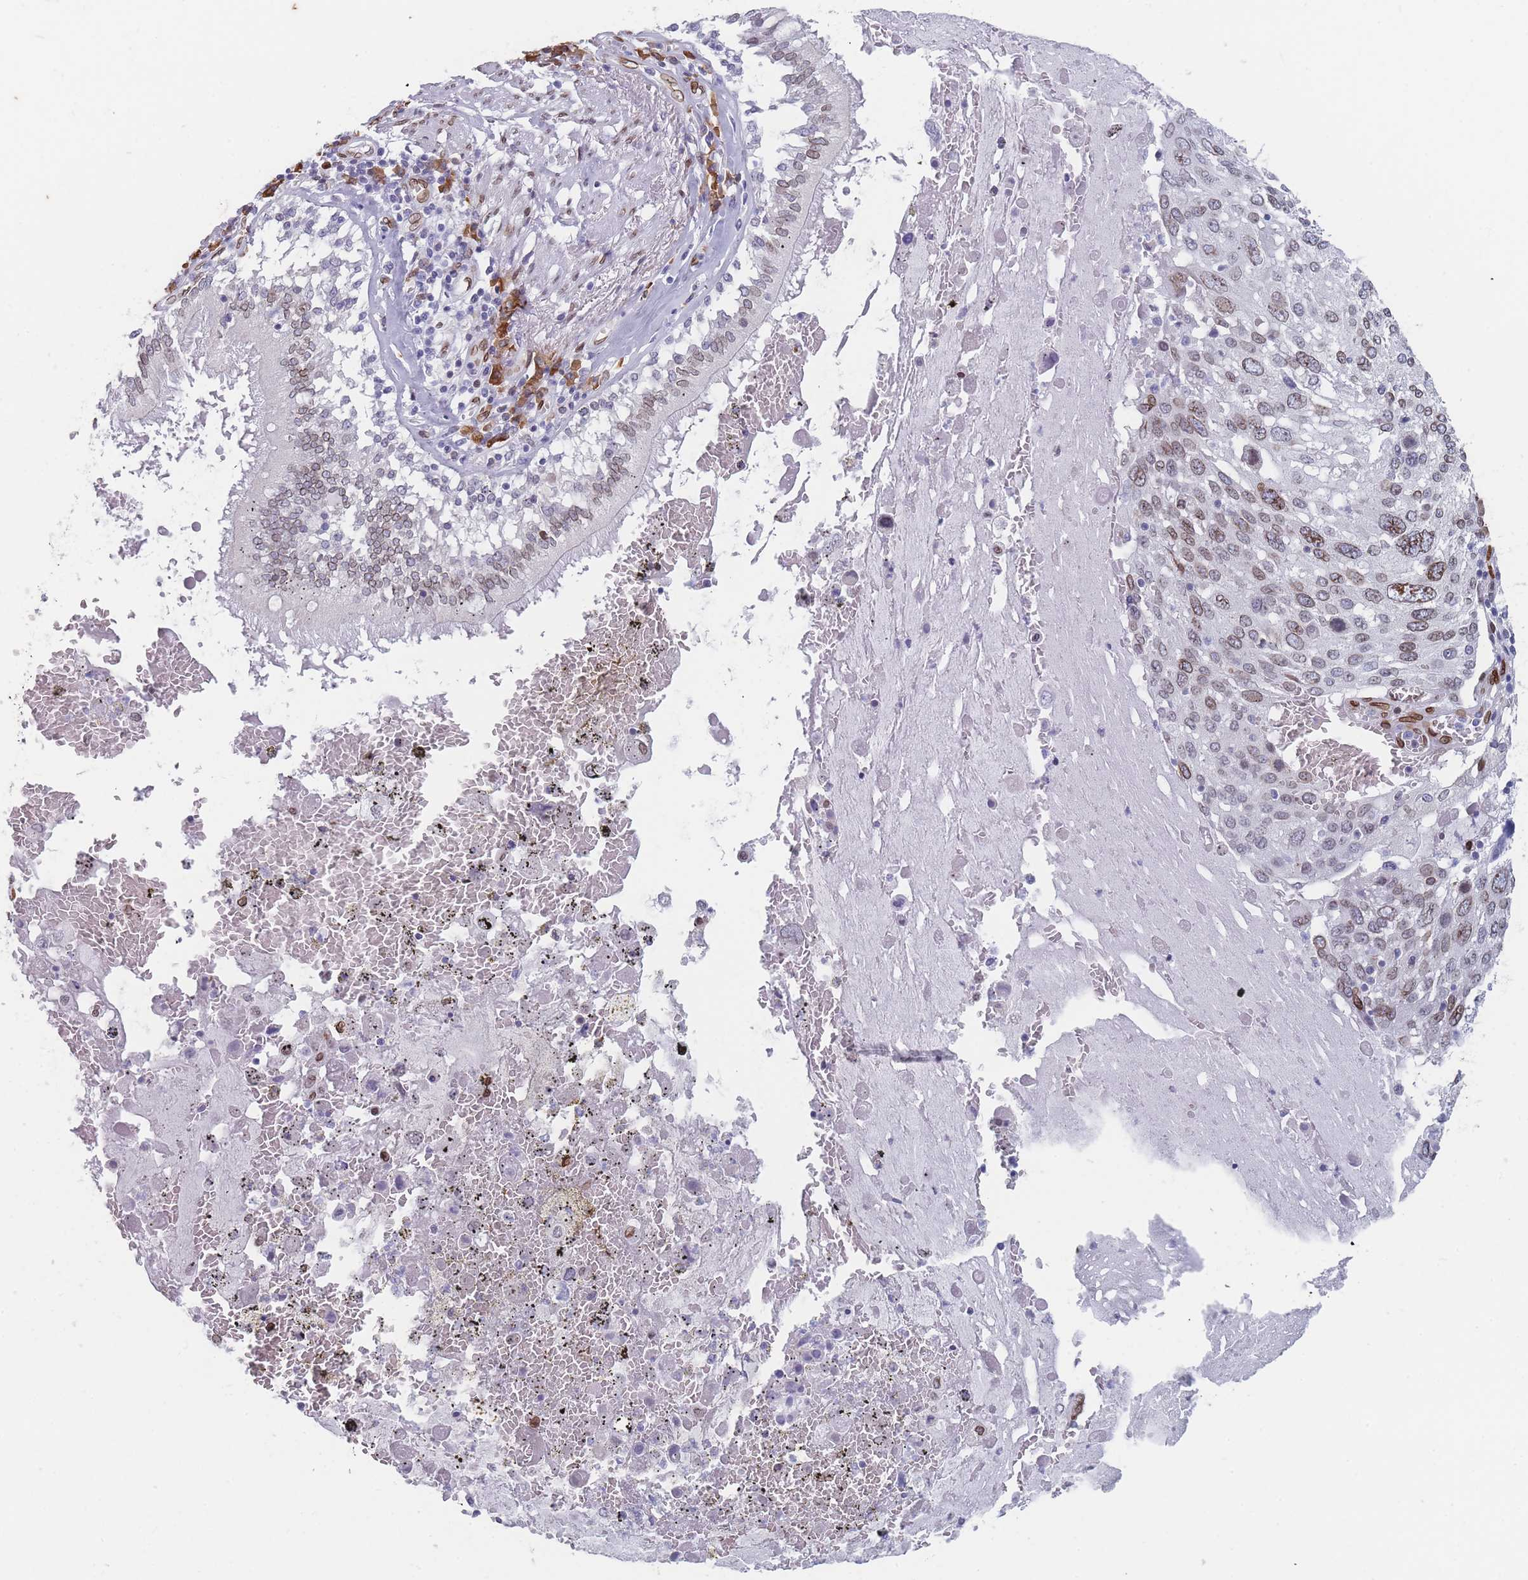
{"staining": {"intensity": "moderate", "quantity": "<25%", "location": "cytoplasmic/membranous,nuclear"}, "tissue": "lung cancer", "cell_type": "Tumor cells", "image_type": "cancer", "snomed": [{"axis": "morphology", "description": "Squamous cell carcinoma, NOS"}, {"axis": "topography", "description": "Lung"}], "caption": "Immunohistochemical staining of human lung cancer (squamous cell carcinoma) reveals low levels of moderate cytoplasmic/membranous and nuclear protein positivity in approximately <25% of tumor cells.", "gene": "ZBTB1", "patient": {"sex": "male", "age": 65}}